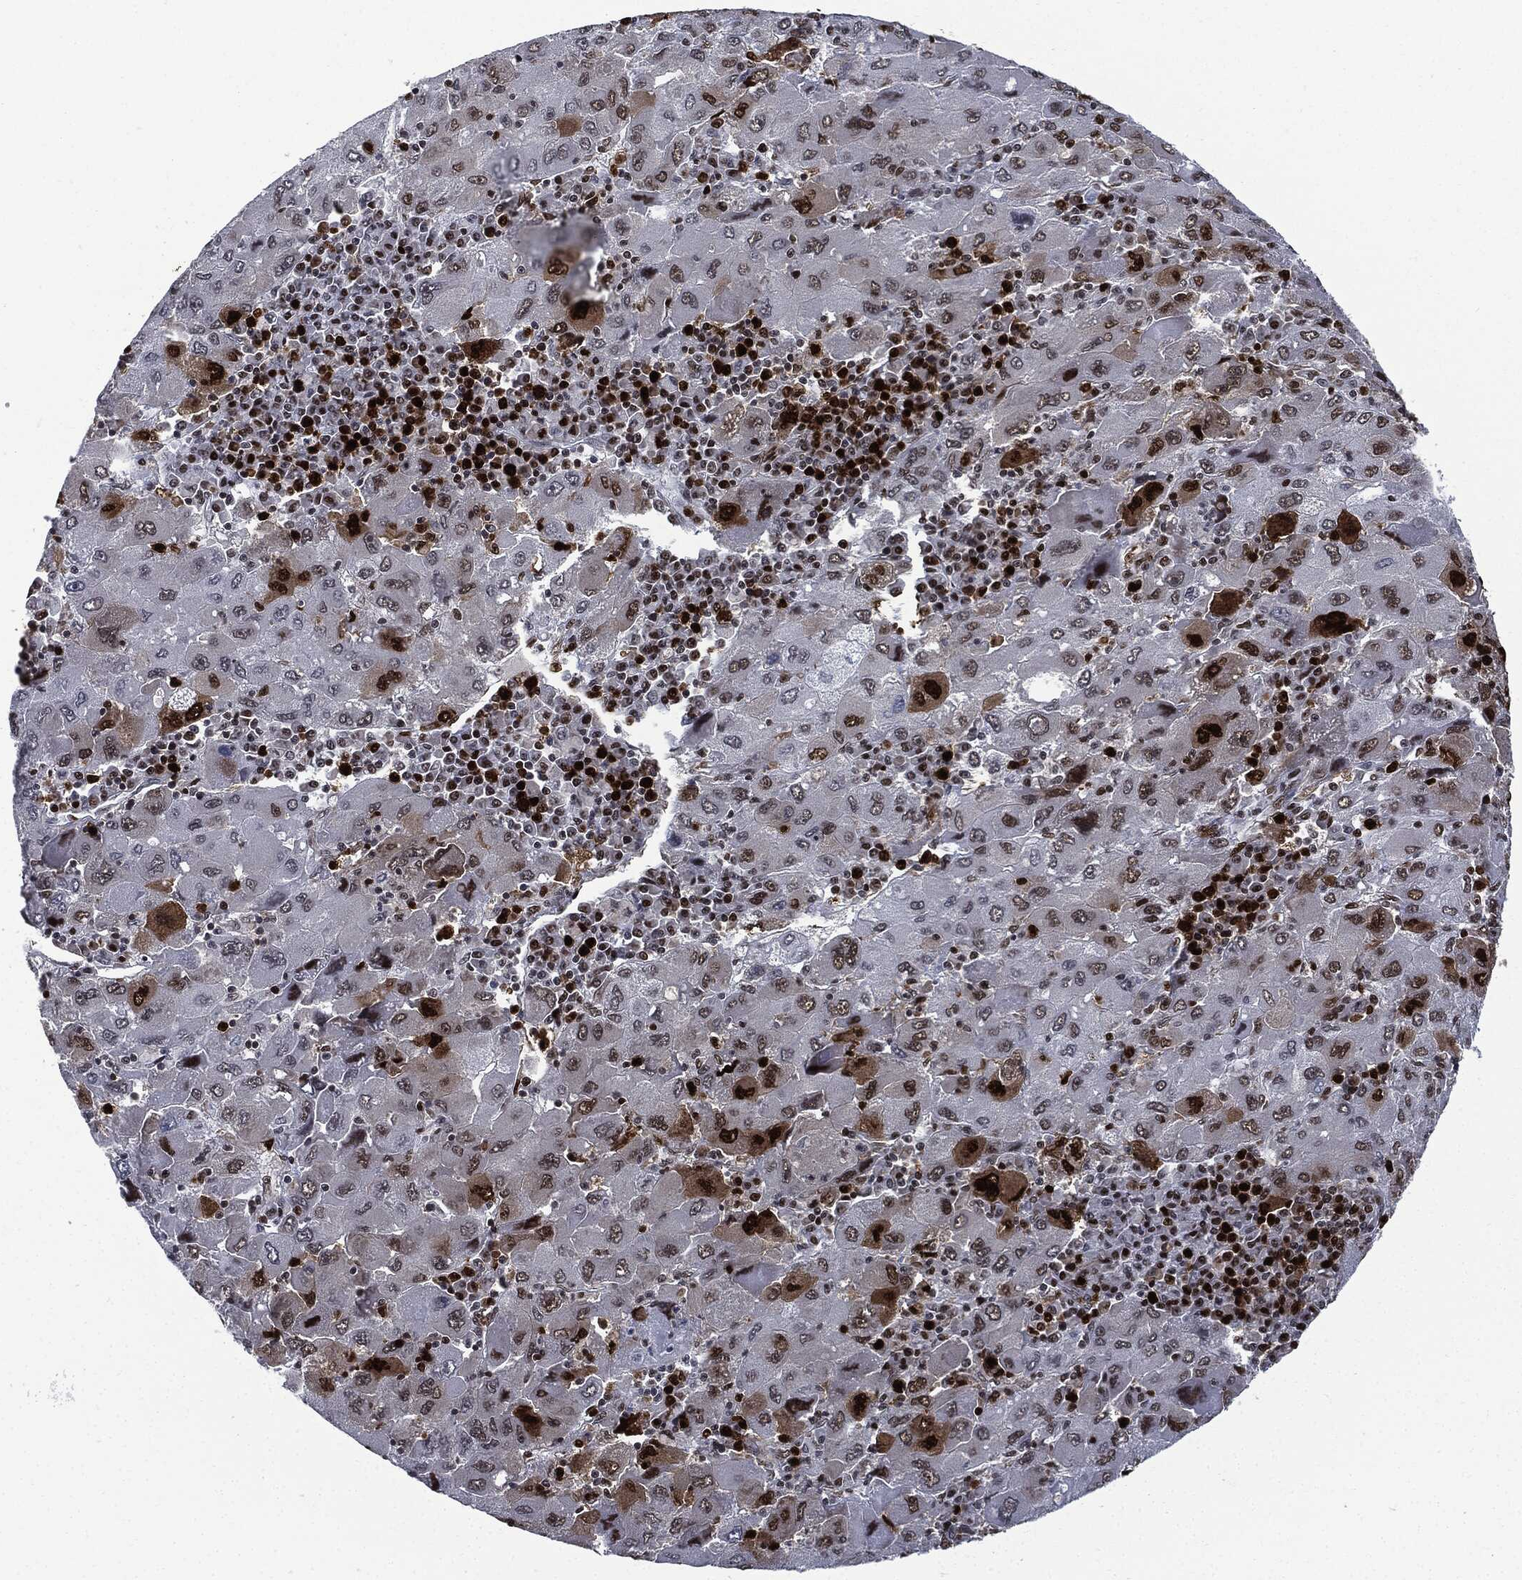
{"staining": {"intensity": "strong", "quantity": "<25%", "location": "nuclear"}, "tissue": "liver cancer", "cell_type": "Tumor cells", "image_type": "cancer", "snomed": [{"axis": "morphology", "description": "Carcinoma, Hepatocellular, NOS"}, {"axis": "topography", "description": "Liver"}], "caption": "There is medium levels of strong nuclear positivity in tumor cells of liver hepatocellular carcinoma, as demonstrated by immunohistochemical staining (brown color).", "gene": "PCNA", "patient": {"sex": "male", "age": 75}}